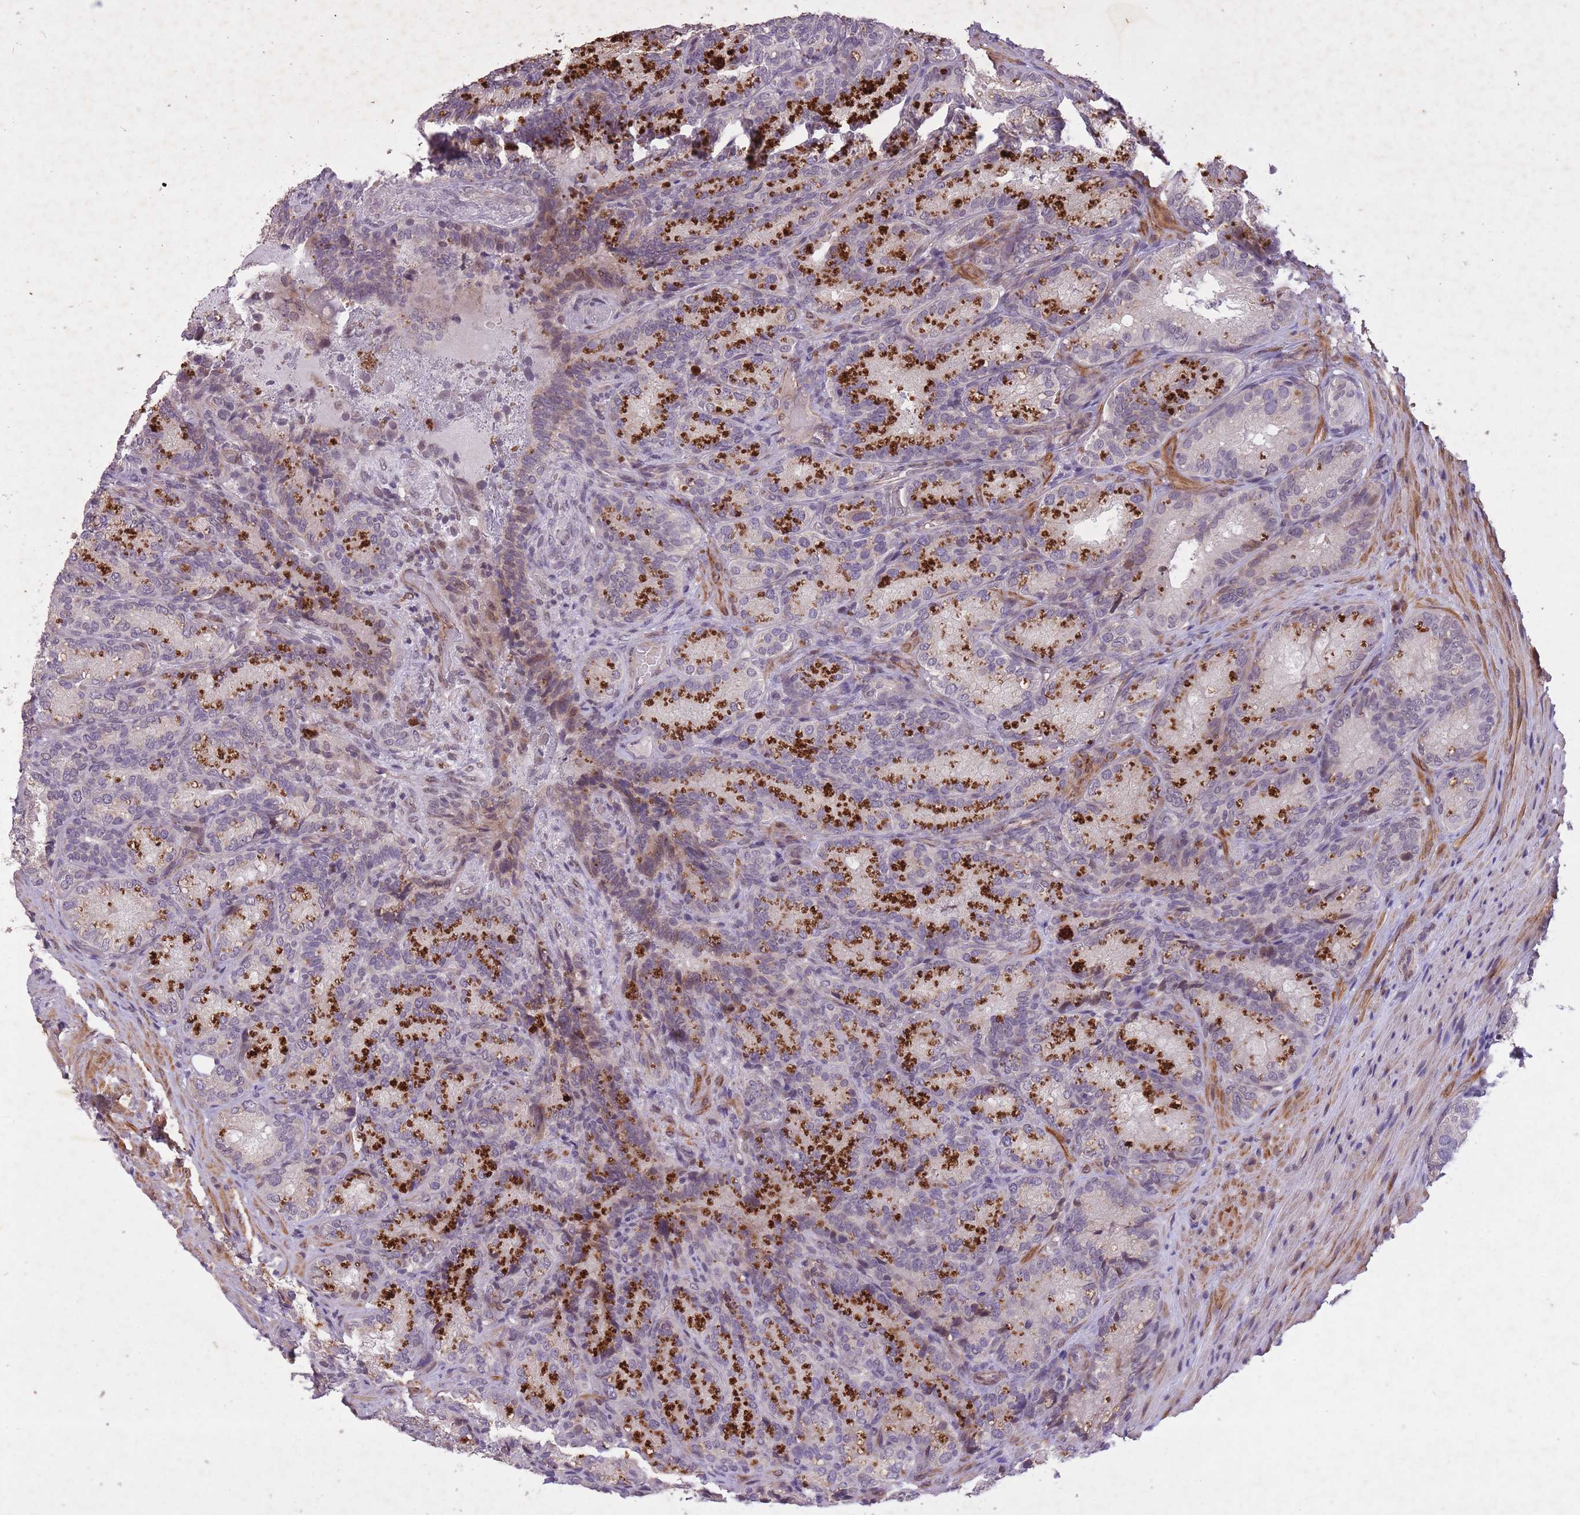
{"staining": {"intensity": "moderate", "quantity": "25%-75%", "location": "cytoplasmic/membranous,nuclear"}, "tissue": "seminal vesicle", "cell_type": "Glandular cells", "image_type": "normal", "snomed": [{"axis": "morphology", "description": "Normal tissue, NOS"}, {"axis": "topography", "description": "Seminal veicle"}], "caption": "Protein staining of unremarkable seminal vesicle exhibits moderate cytoplasmic/membranous,nuclear positivity in about 25%-75% of glandular cells. Using DAB (3,3'-diaminobenzidine) (brown) and hematoxylin (blue) stains, captured at high magnification using brightfield microscopy.", "gene": "CBX6", "patient": {"sex": "male", "age": 58}}